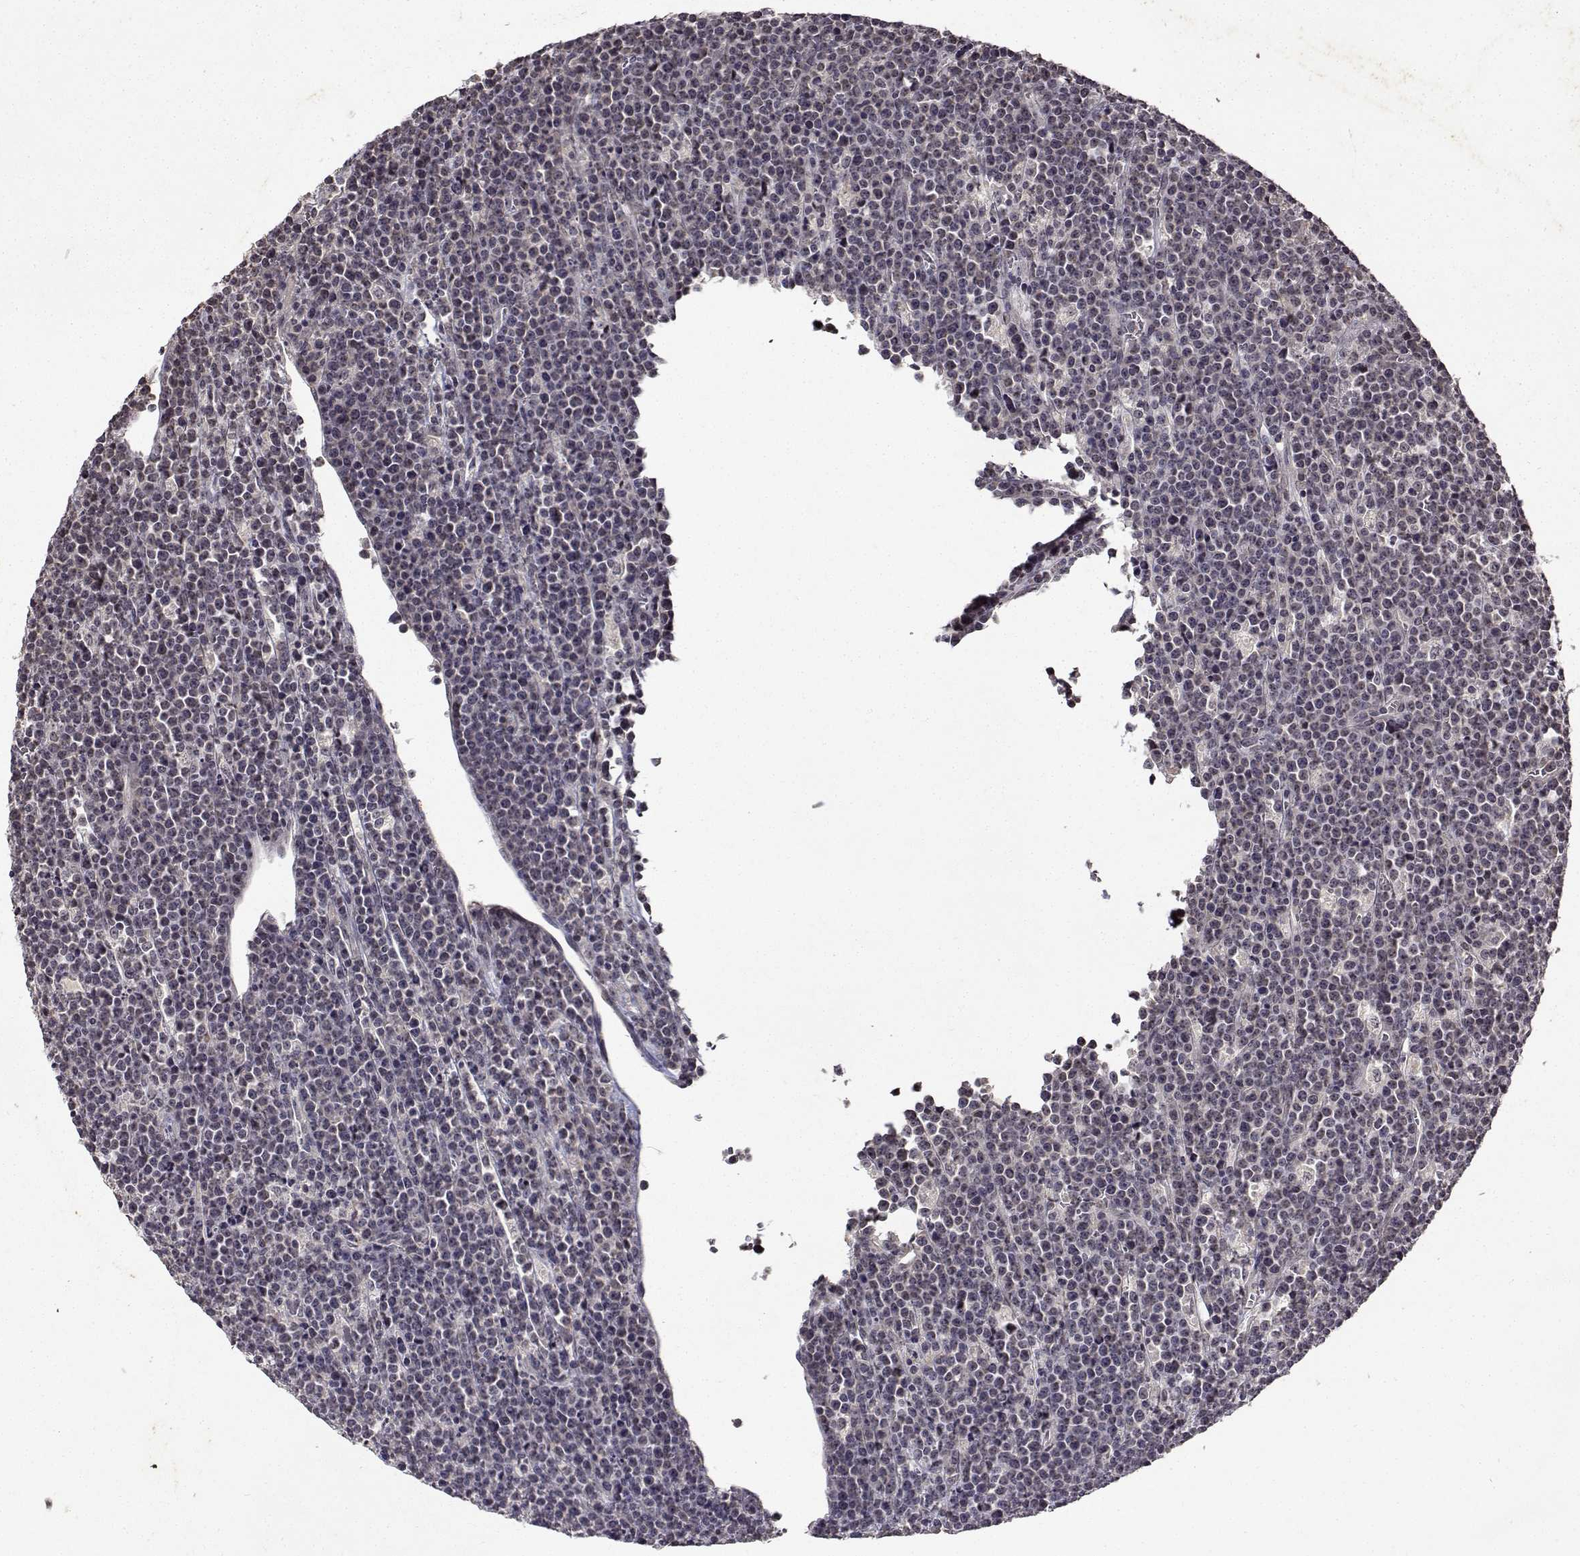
{"staining": {"intensity": "negative", "quantity": "none", "location": "none"}, "tissue": "lymphoma", "cell_type": "Tumor cells", "image_type": "cancer", "snomed": [{"axis": "morphology", "description": "Malignant lymphoma, non-Hodgkin's type, High grade"}, {"axis": "topography", "description": "Ovary"}], "caption": "An image of high-grade malignant lymphoma, non-Hodgkin's type stained for a protein displays no brown staining in tumor cells.", "gene": "BDNF", "patient": {"sex": "female", "age": 56}}